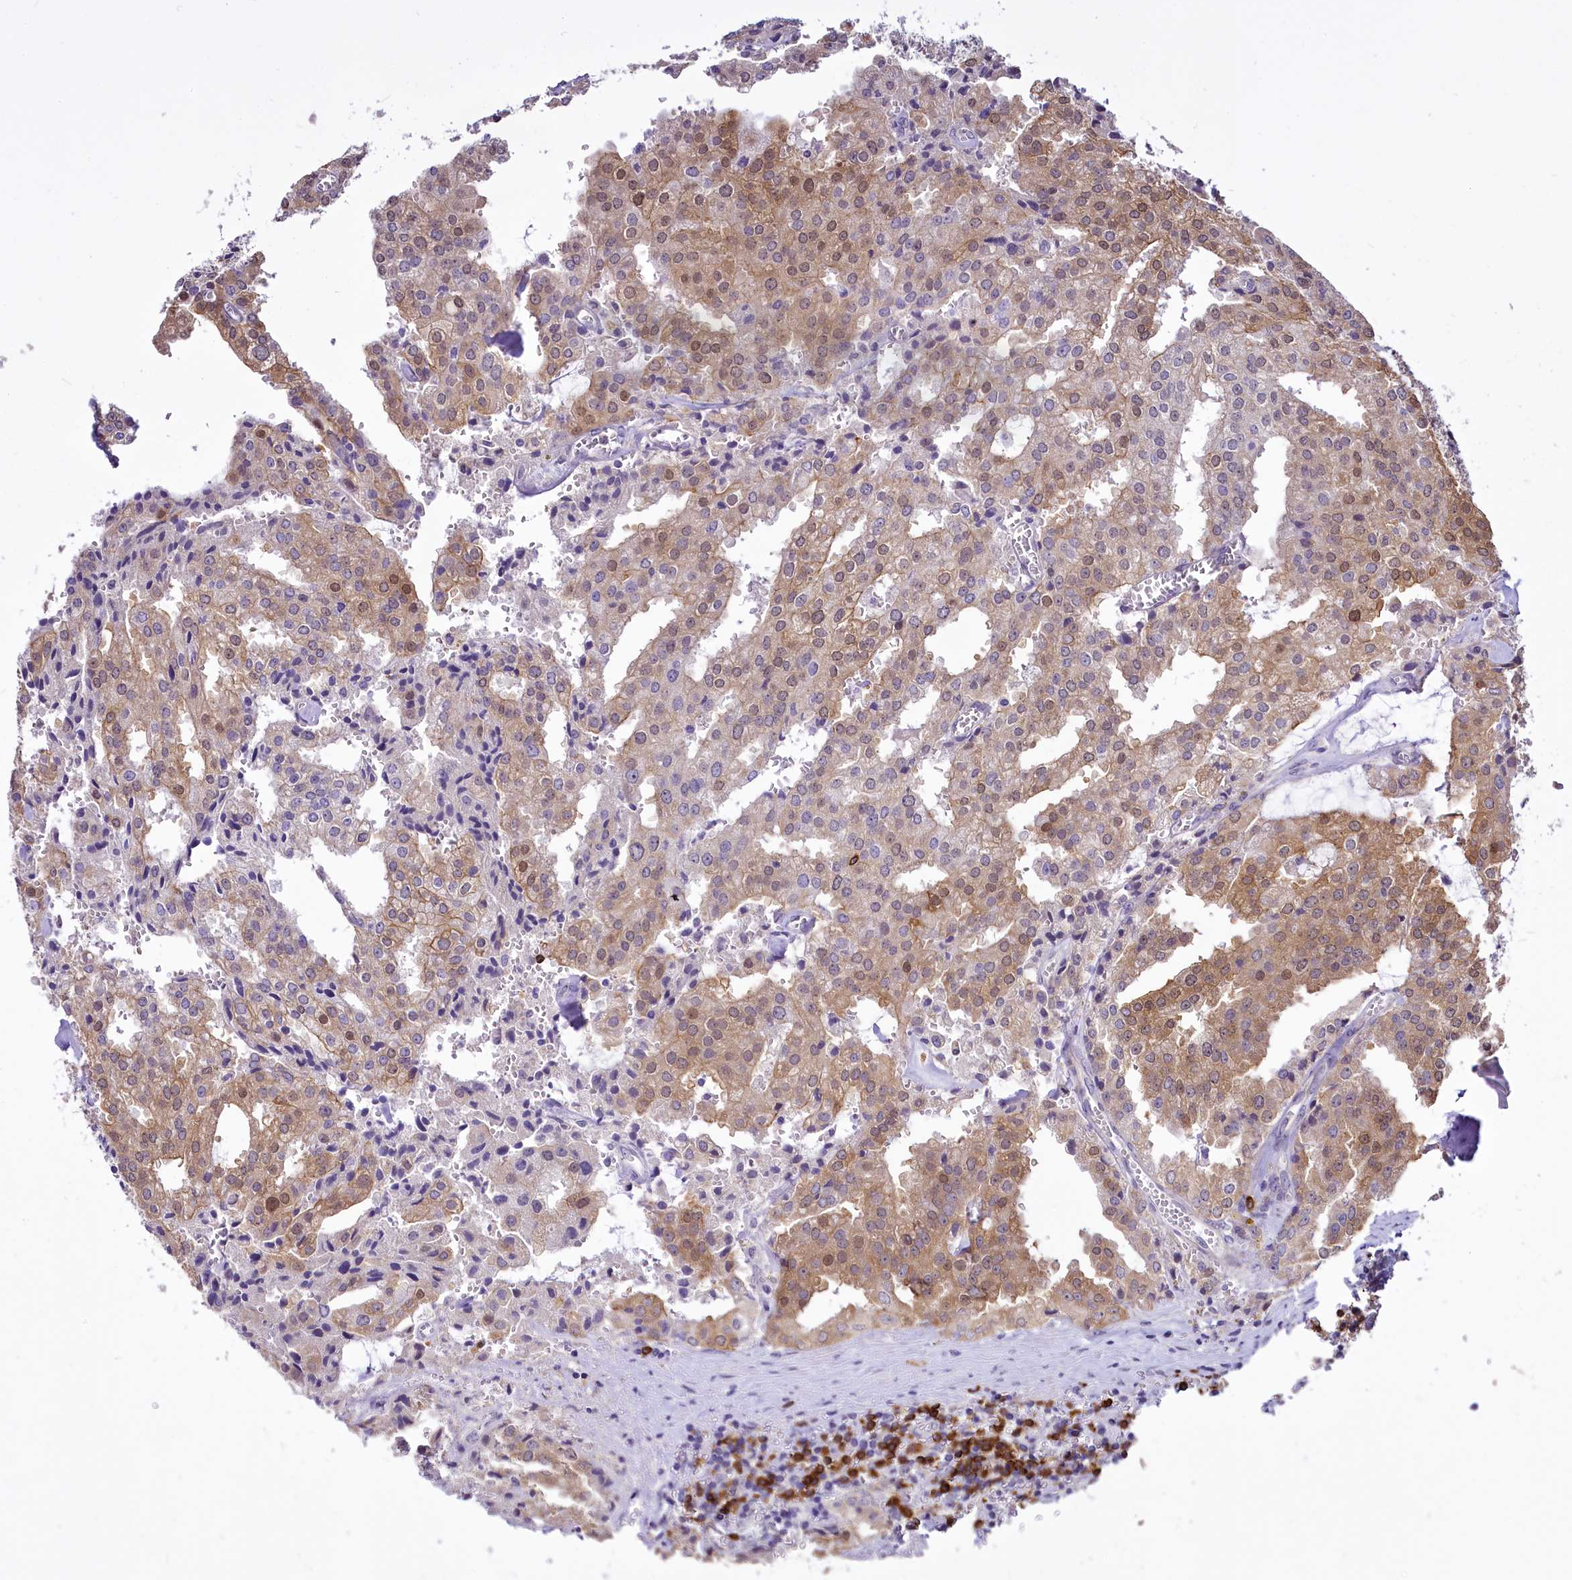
{"staining": {"intensity": "moderate", "quantity": ">75%", "location": "cytoplasmic/membranous,nuclear"}, "tissue": "prostate cancer", "cell_type": "Tumor cells", "image_type": "cancer", "snomed": [{"axis": "morphology", "description": "Adenocarcinoma, High grade"}, {"axis": "topography", "description": "Prostate"}], "caption": "Prostate cancer (high-grade adenocarcinoma) was stained to show a protein in brown. There is medium levels of moderate cytoplasmic/membranous and nuclear positivity in about >75% of tumor cells.", "gene": "BANK1", "patient": {"sex": "male", "age": 68}}